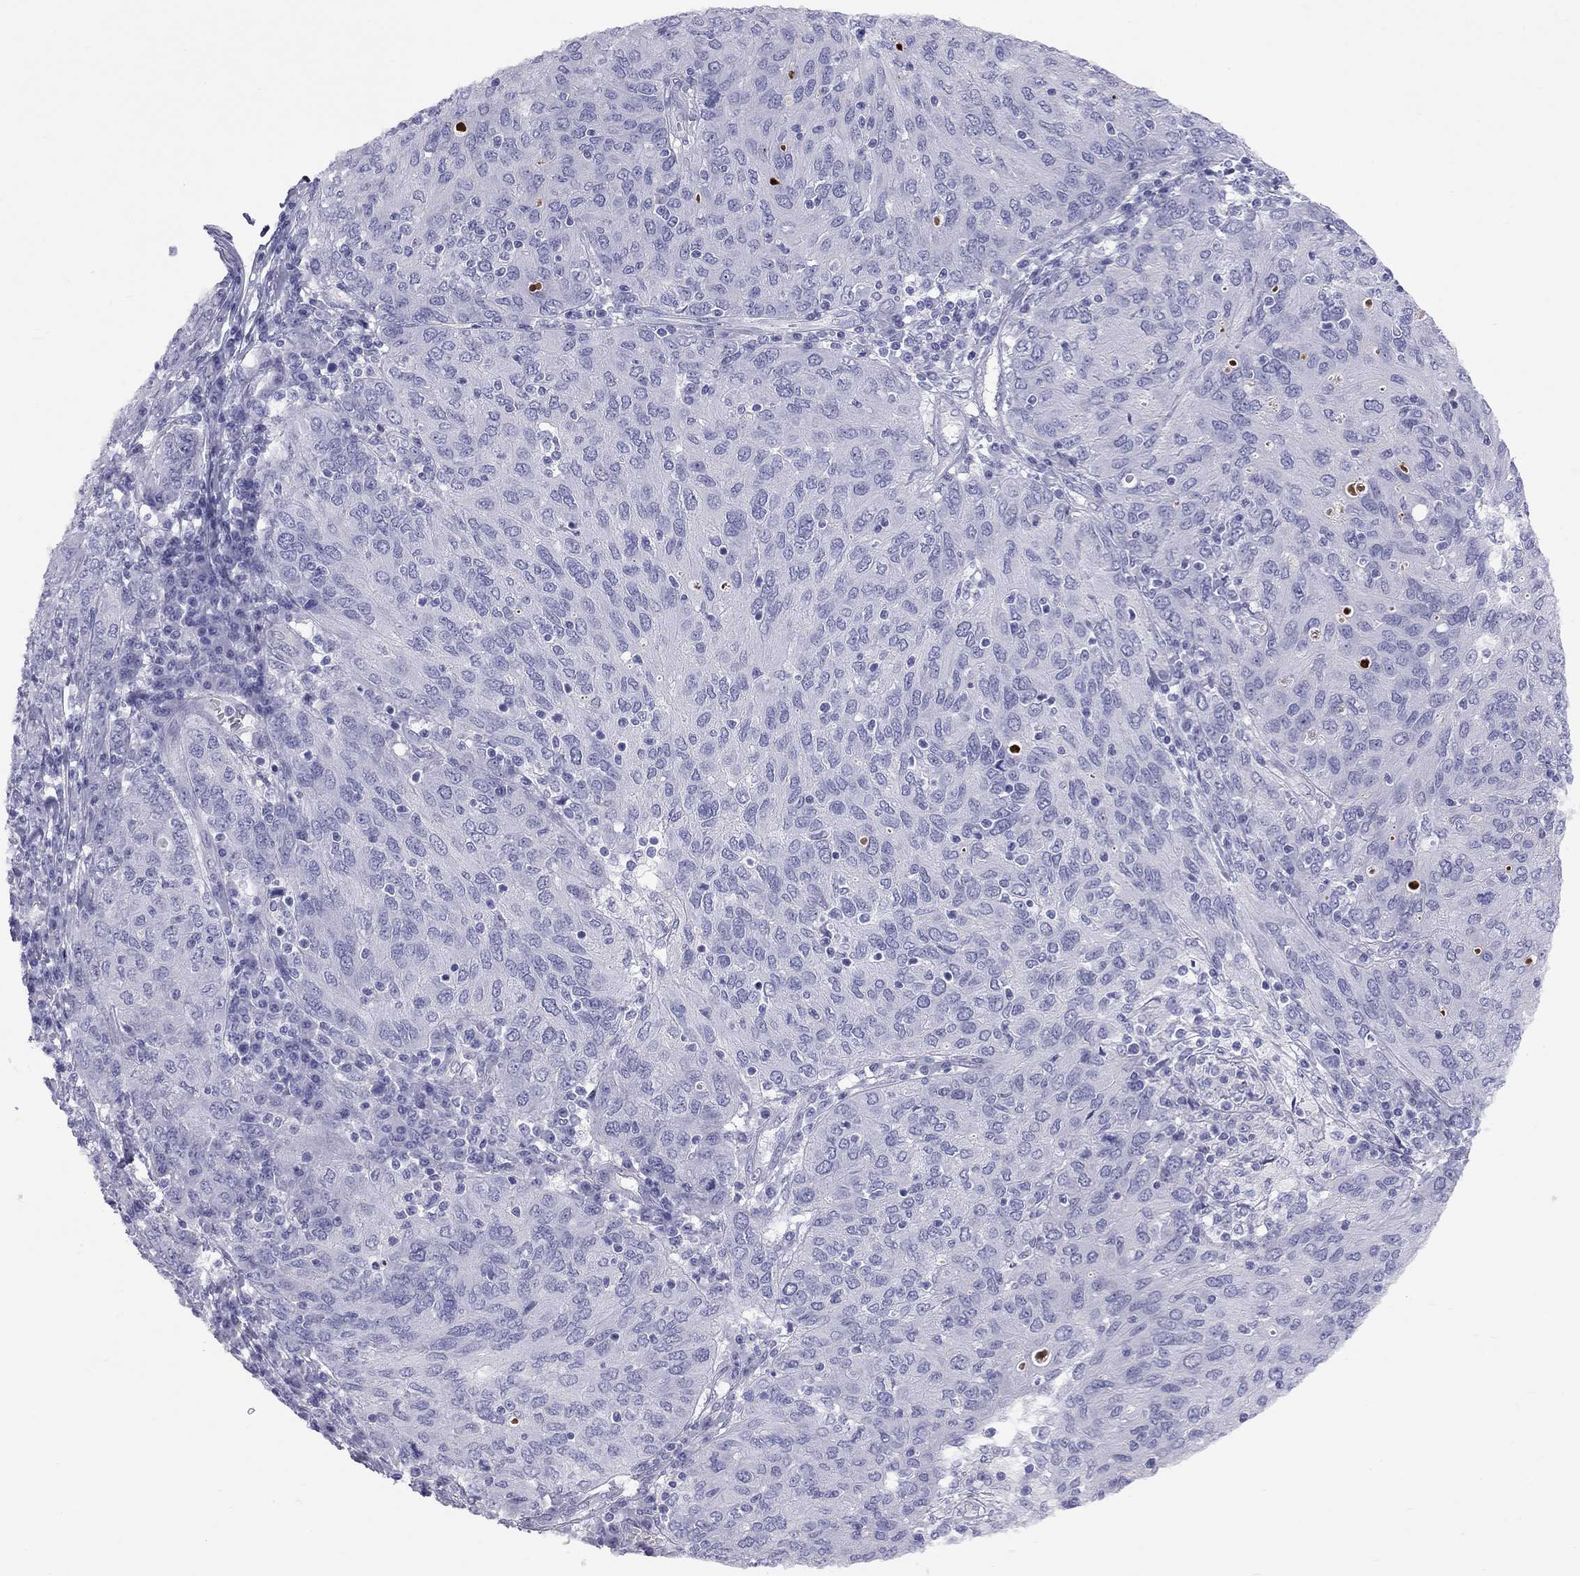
{"staining": {"intensity": "negative", "quantity": "none", "location": "none"}, "tissue": "ovarian cancer", "cell_type": "Tumor cells", "image_type": "cancer", "snomed": [{"axis": "morphology", "description": "Carcinoma, endometroid"}, {"axis": "topography", "description": "Ovary"}], "caption": "High magnification brightfield microscopy of endometroid carcinoma (ovarian) stained with DAB (brown) and counterstained with hematoxylin (blue): tumor cells show no significant expression. The staining was performed using DAB (3,3'-diaminobenzidine) to visualize the protein expression in brown, while the nuclei were stained in blue with hematoxylin (Magnification: 20x).", "gene": "FSCN3", "patient": {"sex": "female", "age": 50}}